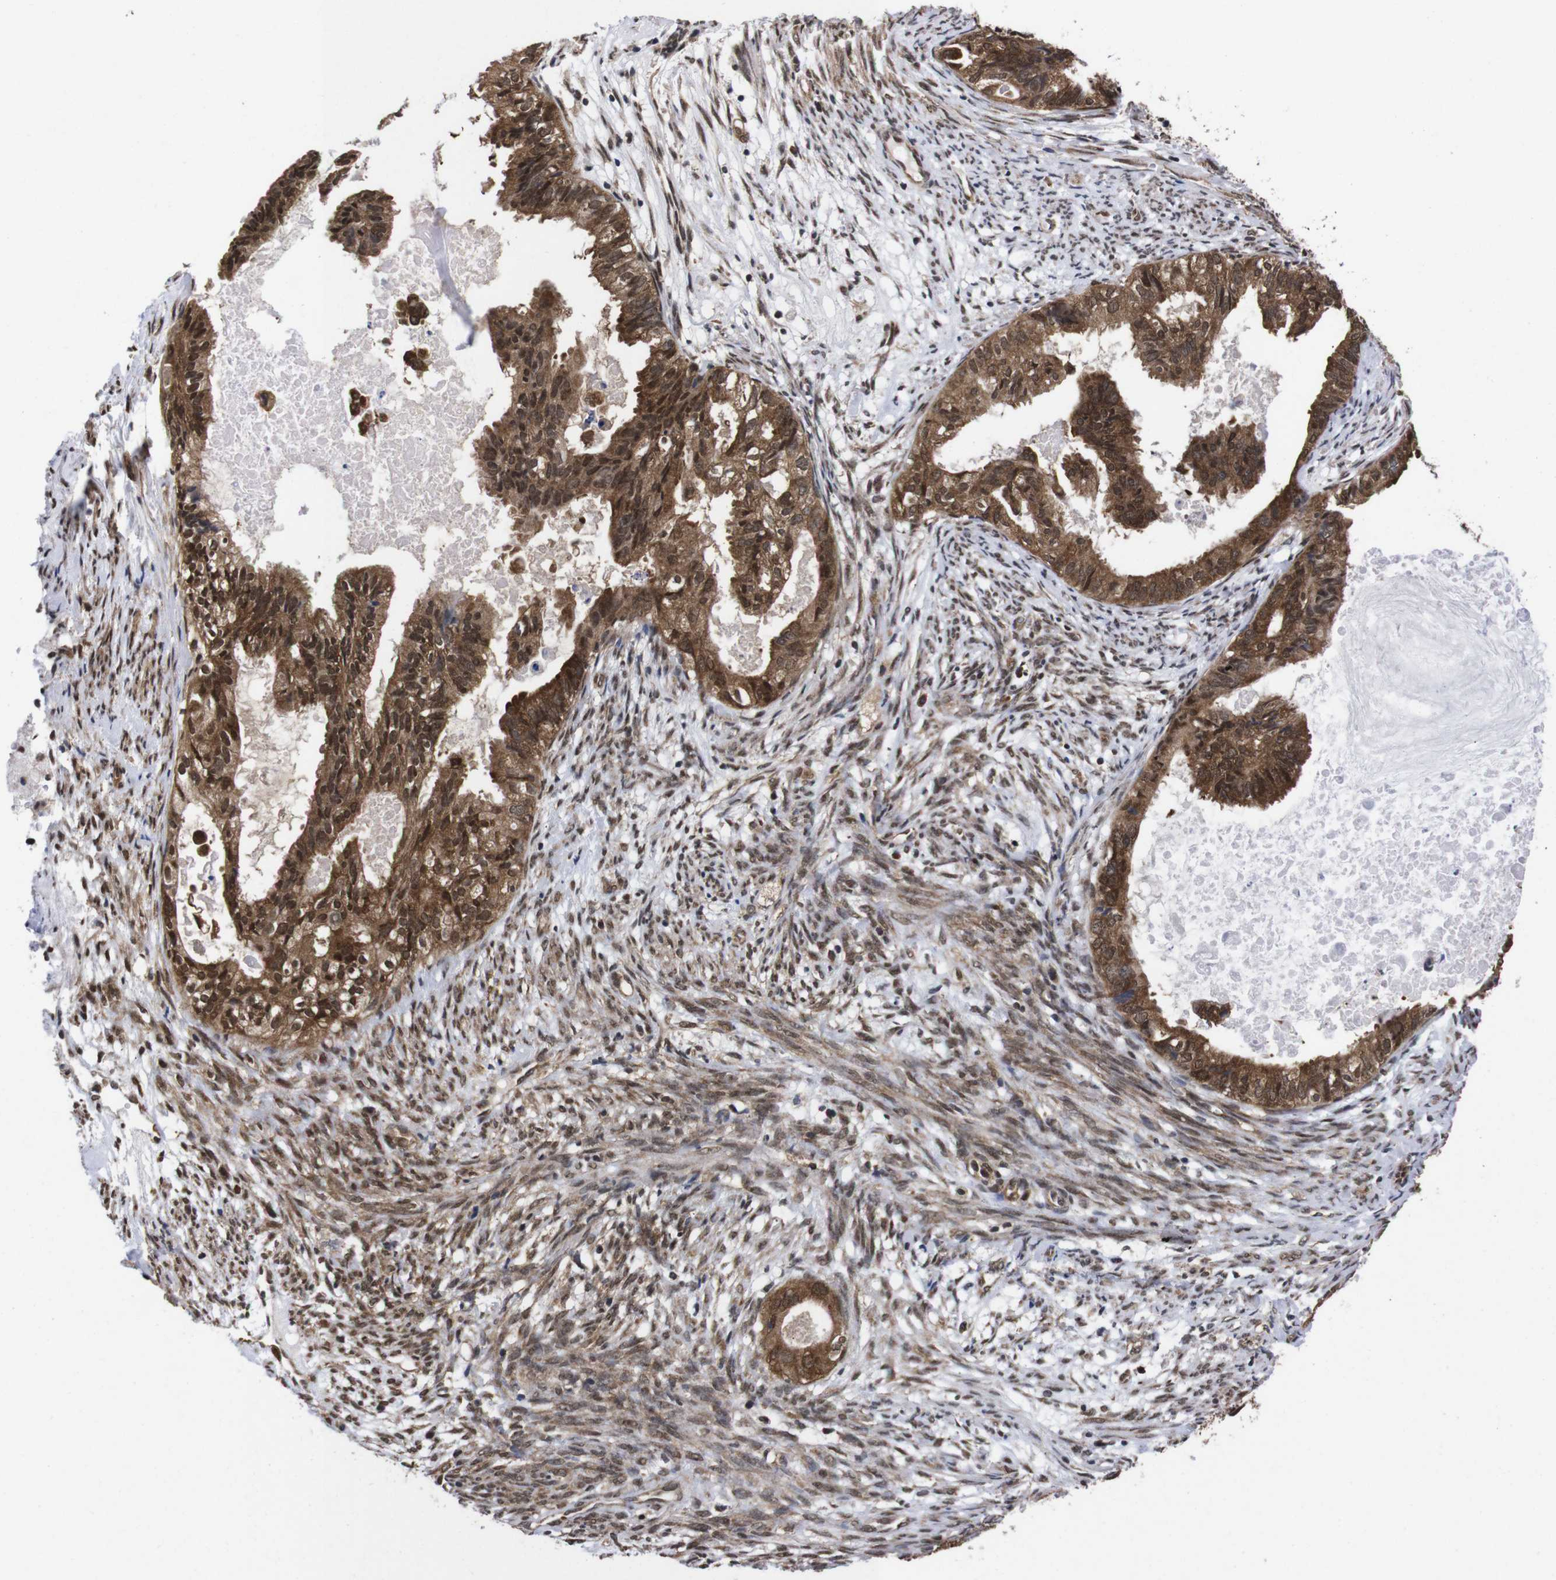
{"staining": {"intensity": "moderate", "quantity": ">75%", "location": "cytoplasmic/membranous,nuclear"}, "tissue": "cervical cancer", "cell_type": "Tumor cells", "image_type": "cancer", "snomed": [{"axis": "morphology", "description": "Normal tissue, NOS"}, {"axis": "morphology", "description": "Adenocarcinoma, NOS"}, {"axis": "topography", "description": "Cervix"}, {"axis": "topography", "description": "Endometrium"}], "caption": "An immunohistochemistry (IHC) photomicrograph of neoplastic tissue is shown. Protein staining in brown highlights moderate cytoplasmic/membranous and nuclear positivity in cervical cancer (adenocarcinoma) within tumor cells. (DAB IHC, brown staining for protein, blue staining for nuclei).", "gene": "UBQLN2", "patient": {"sex": "female", "age": 86}}